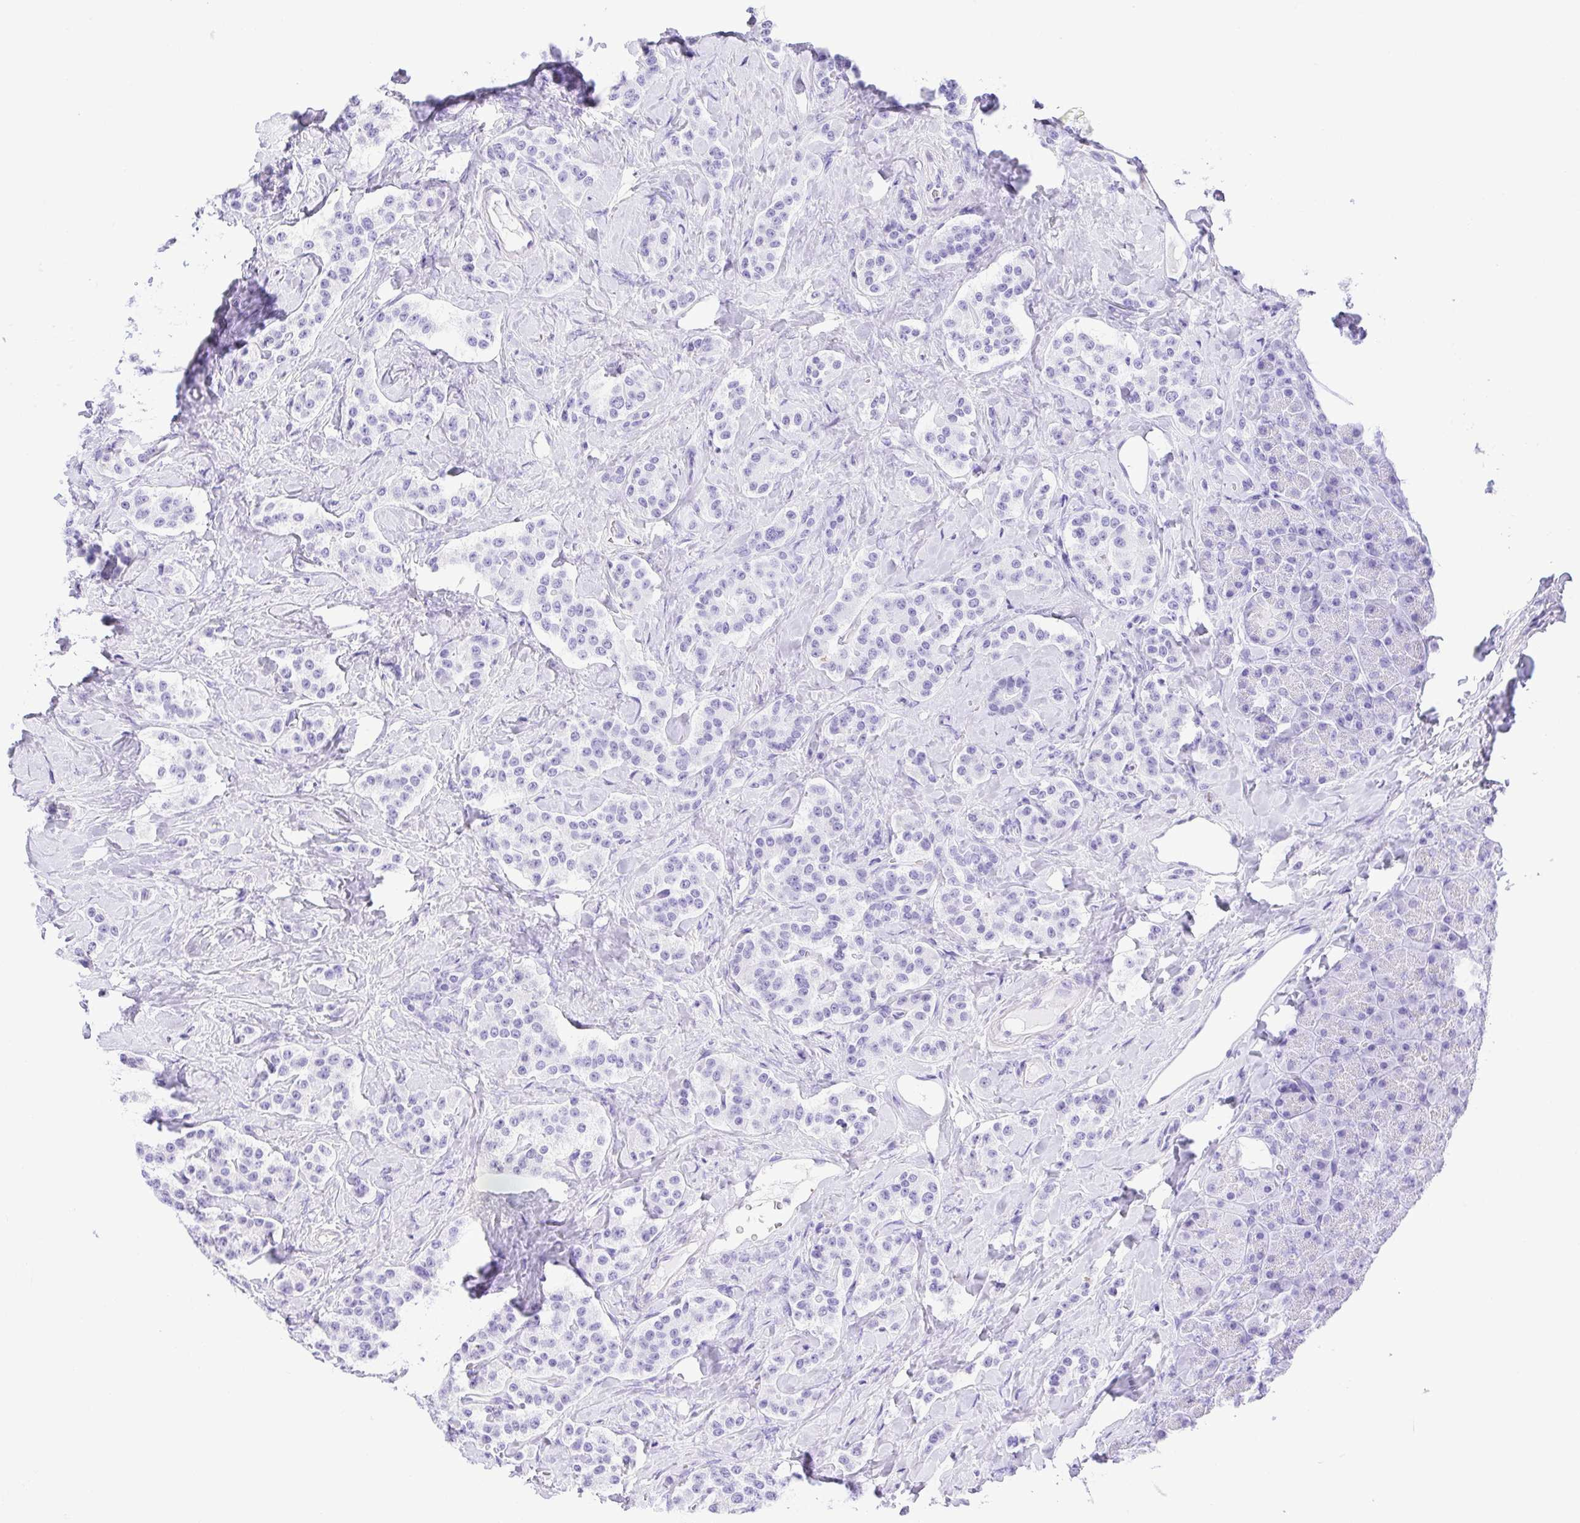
{"staining": {"intensity": "negative", "quantity": "none", "location": "none"}, "tissue": "carcinoid", "cell_type": "Tumor cells", "image_type": "cancer", "snomed": [{"axis": "morphology", "description": "Normal tissue, NOS"}, {"axis": "morphology", "description": "Carcinoid, malignant, NOS"}, {"axis": "topography", "description": "Pancreas"}], "caption": "Immunohistochemistry (IHC) of human malignant carcinoid displays no staining in tumor cells. Brightfield microscopy of immunohistochemistry stained with DAB (brown) and hematoxylin (blue), captured at high magnification.", "gene": "CDSN", "patient": {"sex": "male", "age": 36}}